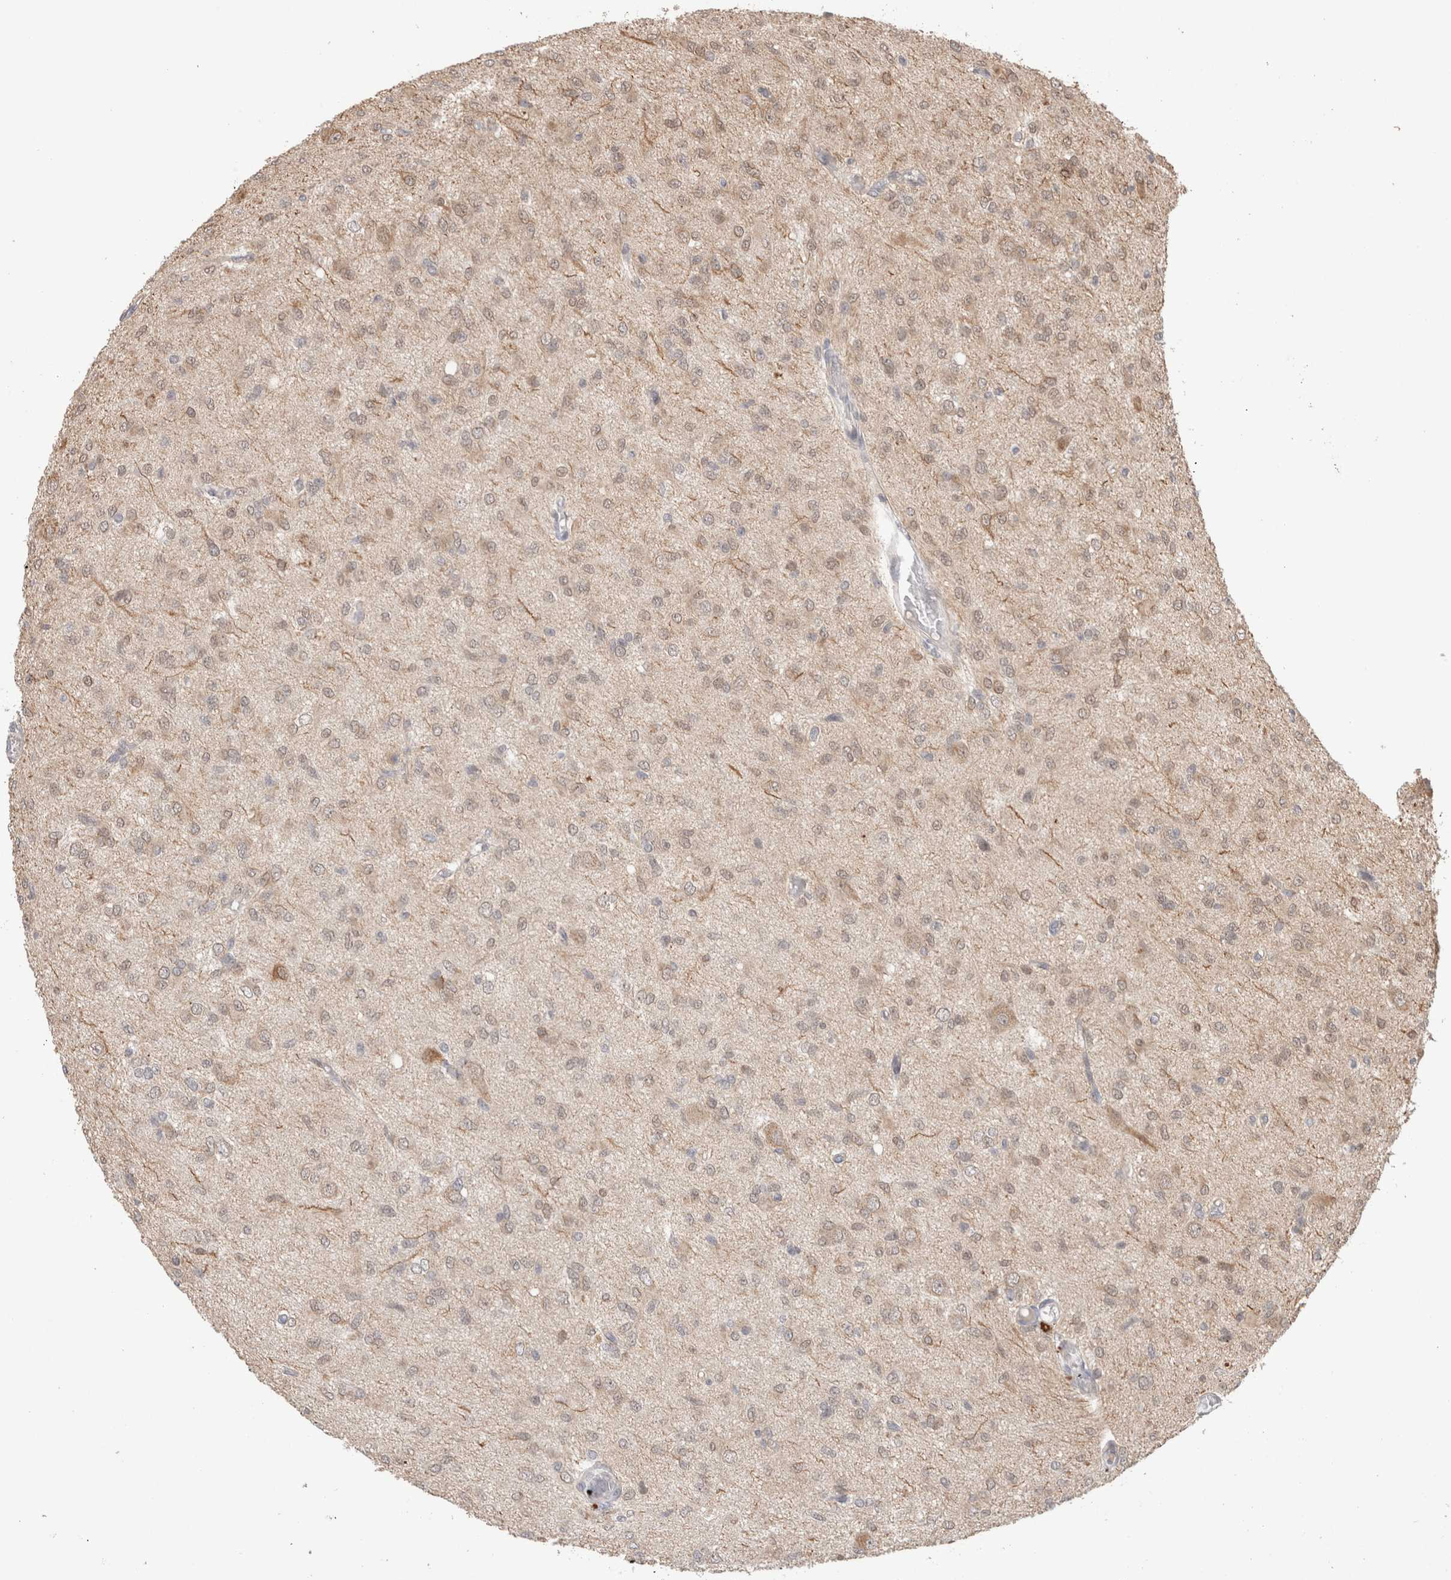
{"staining": {"intensity": "weak", "quantity": ">75%", "location": "cytoplasmic/membranous,nuclear"}, "tissue": "glioma", "cell_type": "Tumor cells", "image_type": "cancer", "snomed": [{"axis": "morphology", "description": "Glioma, malignant, High grade"}, {"axis": "topography", "description": "Brain"}], "caption": "Tumor cells reveal low levels of weak cytoplasmic/membranous and nuclear staining in about >75% of cells in human glioma.", "gene": "SYDE2", "patient": {"sex": "female", "age": 59}}